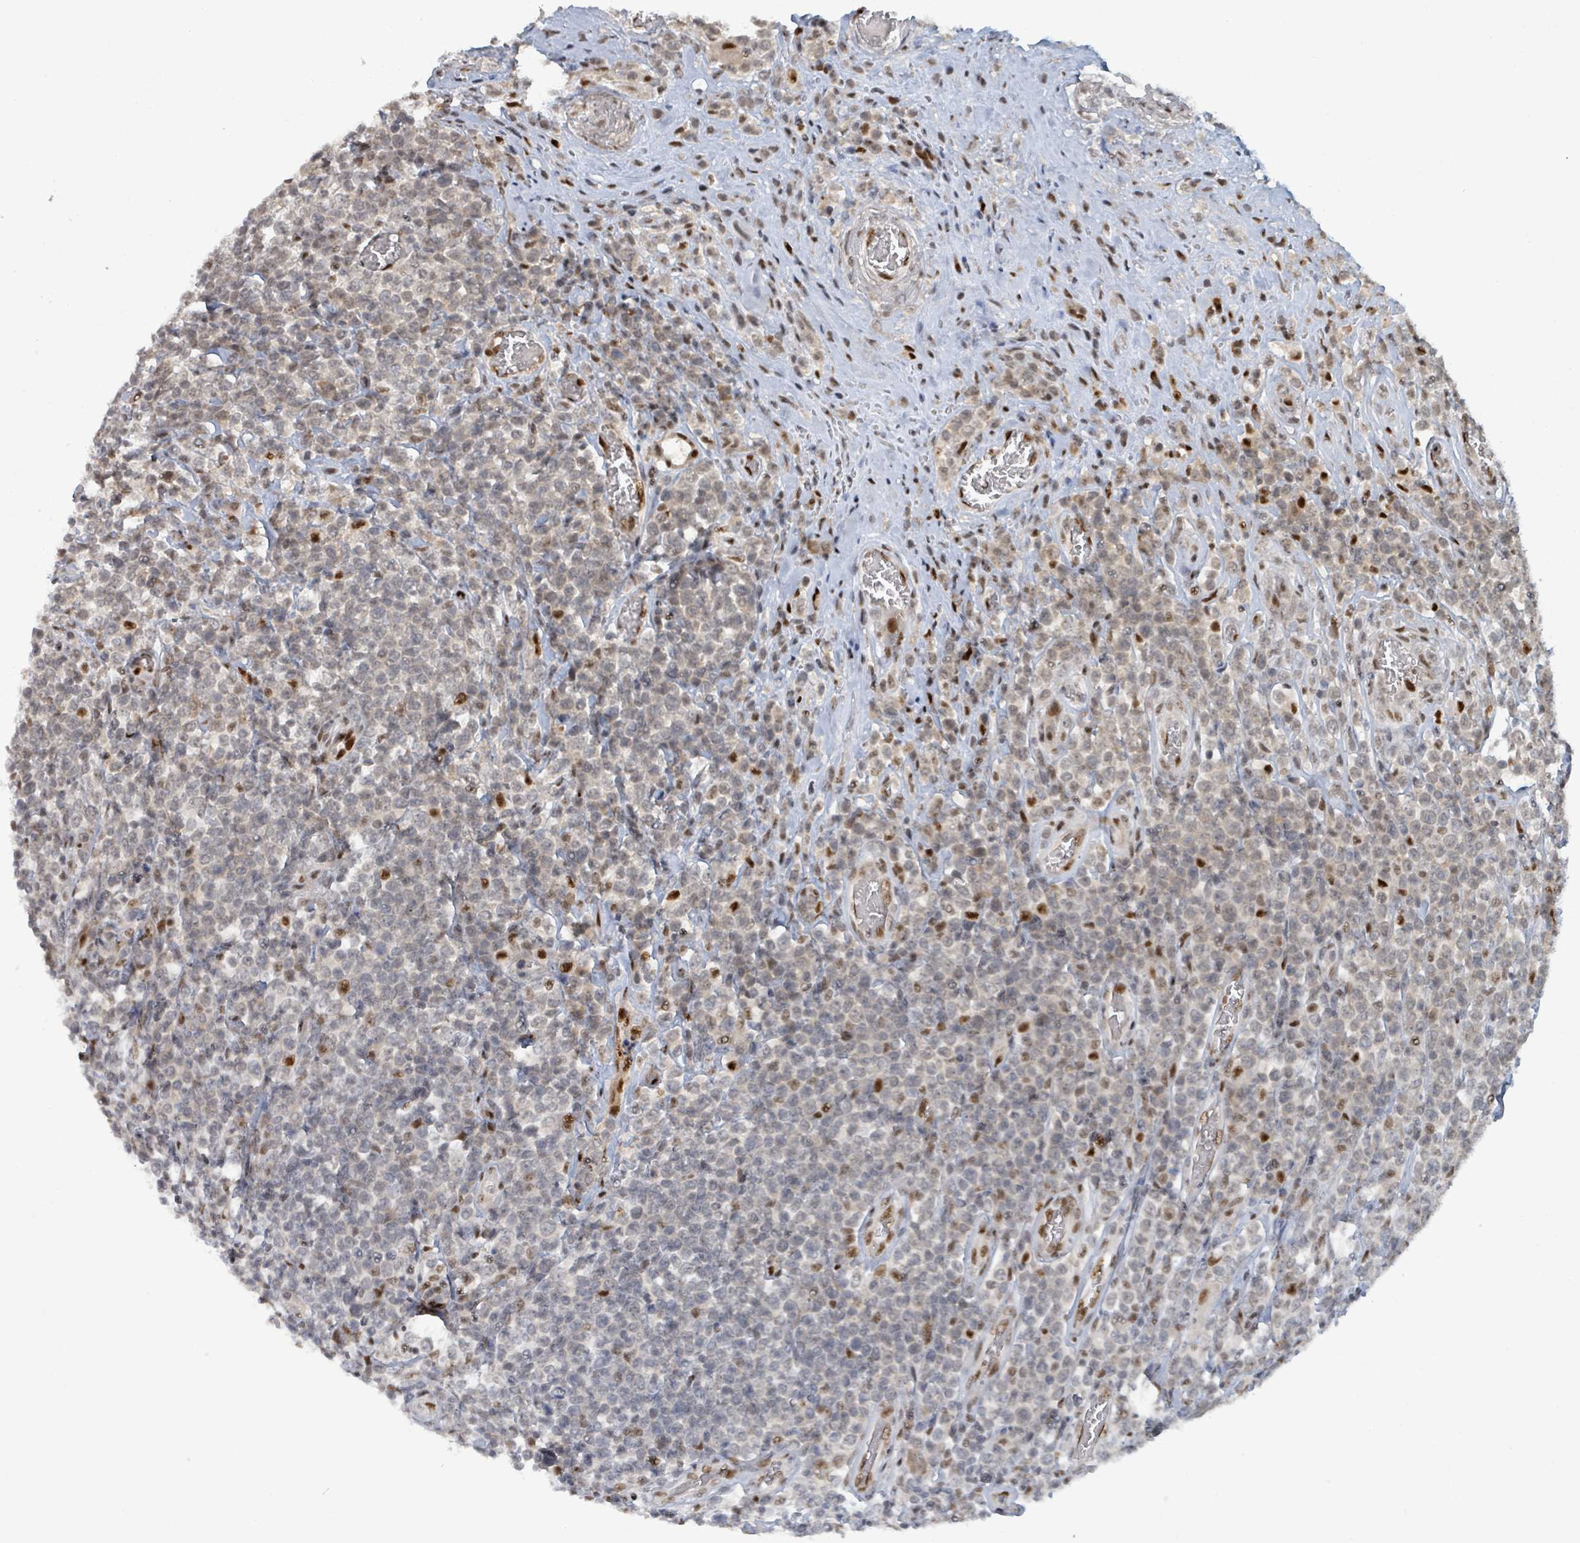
{"staining": {"intensity": "negative", "quantity": "none", "location": "none"}, "tissue": "lymphoma", "cell_type": "Tumor cells", "image_type": "cancer", "snomed": [{"axis": "morphology", "description": "Malignant lymphoma, non-Hodgkin's type, High grade"}, {"axis": "topography", "description": "Soft tissue"}], "caption": "Lymphoma was stained to show a protein in brown. There is no significant expression in tumor cells.", "gene": "KLF3", "patient": {"sex": "female", "age": 56}}